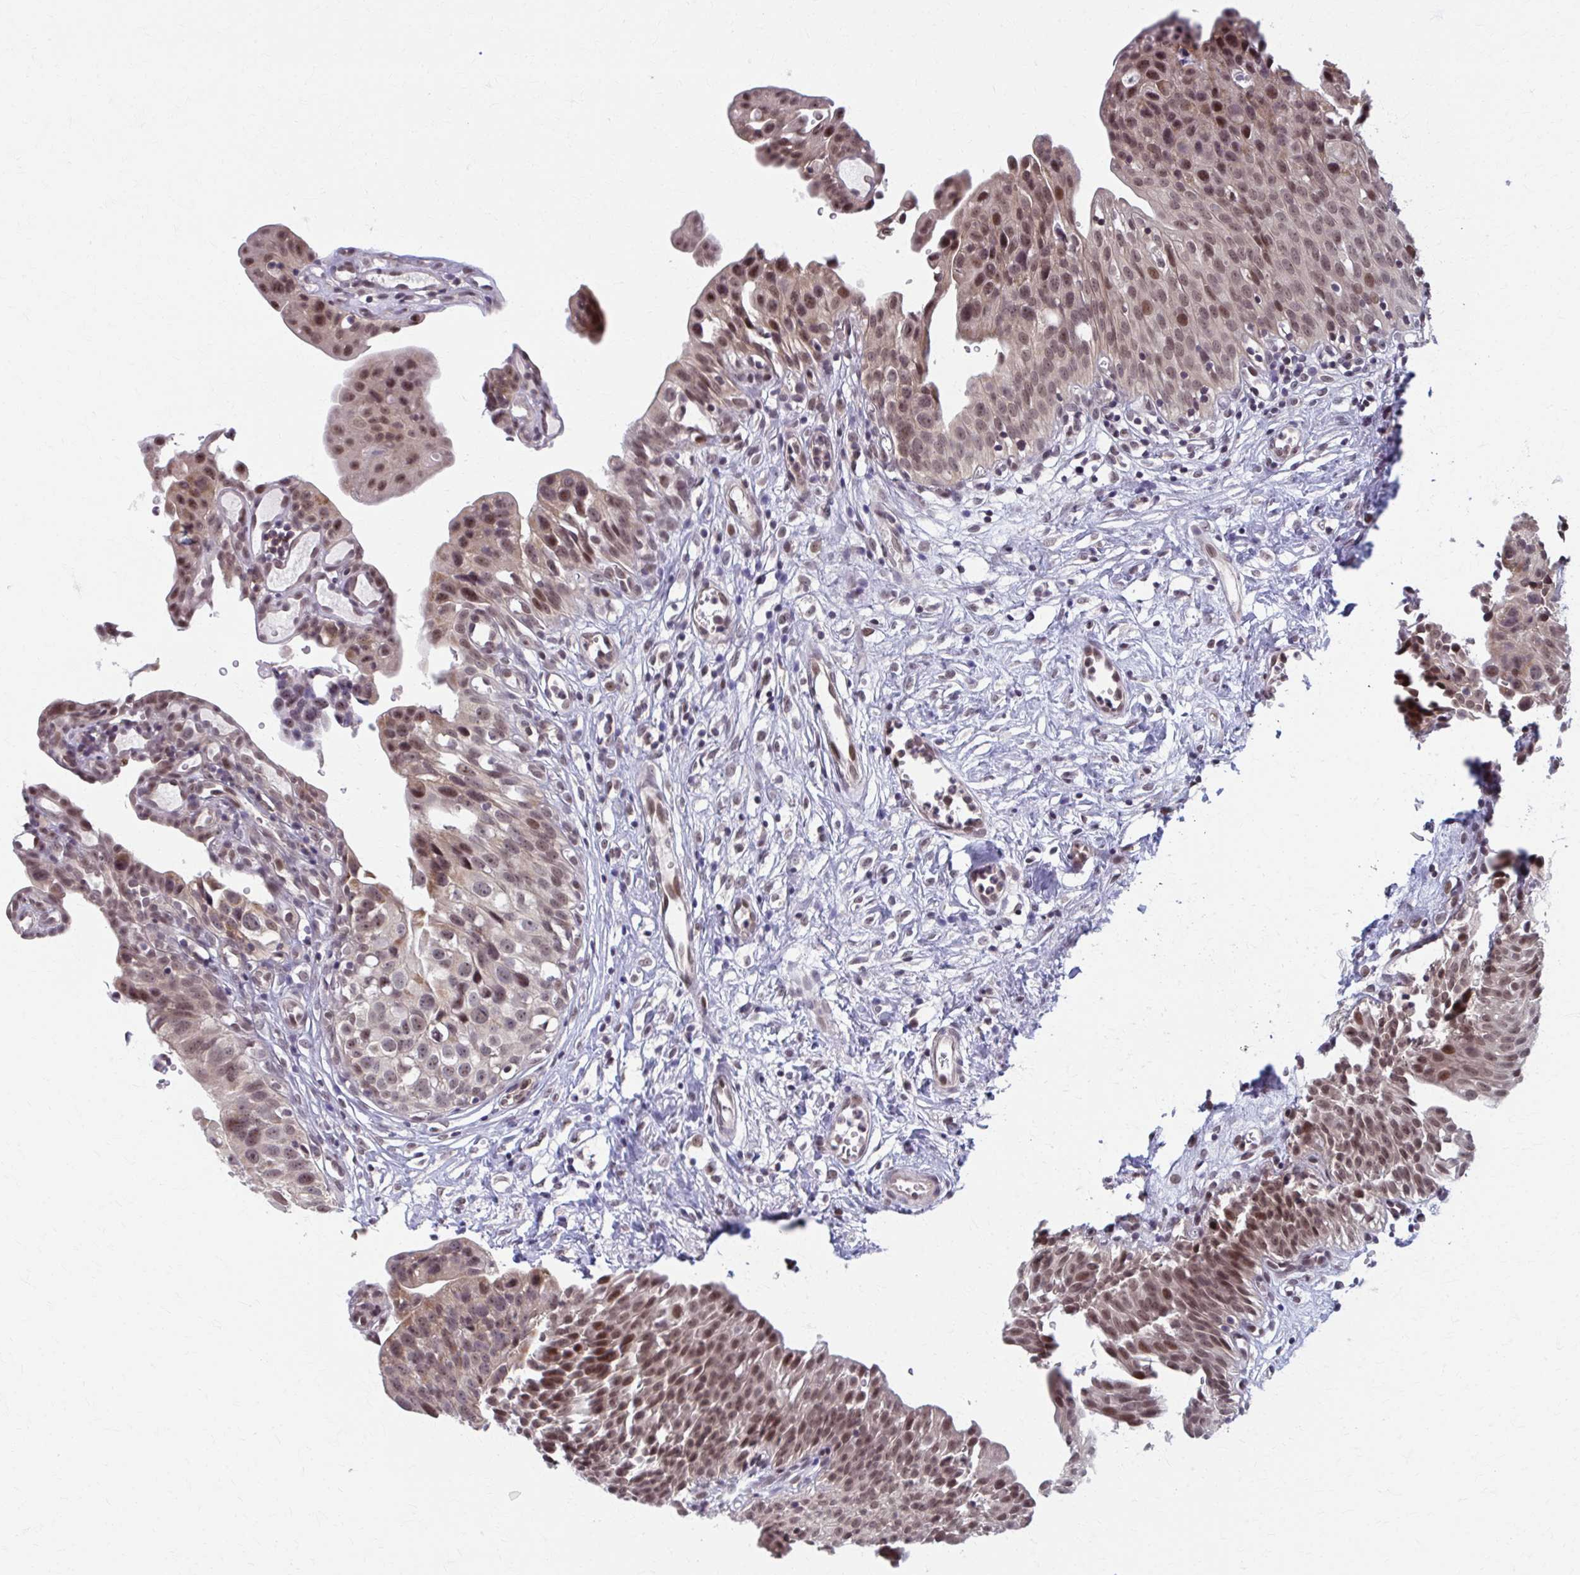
{"staining": {"intensity": "moderate", "quantity": ">75%", "location": "nuclear"}, "tissue": "urinary bladder", "cell_type": "Urothelial cells", "image_type": "normal", "snomed": [{"axis": "morphology", "description": "Normal tissue, NOS"}, {"axis": "topography", "description": "Urinary bladder"}], "caption": "Protein expression analysis of normal urinary bladder exhibits moderate nuclear positivity in about >75% of urothelial cells. Immunohistochemistry (ihc) stains the protein in brown and the nuclei are stained blue.", "gene": "SETBP1", "patient": {"sex": "male", "age": 51}}